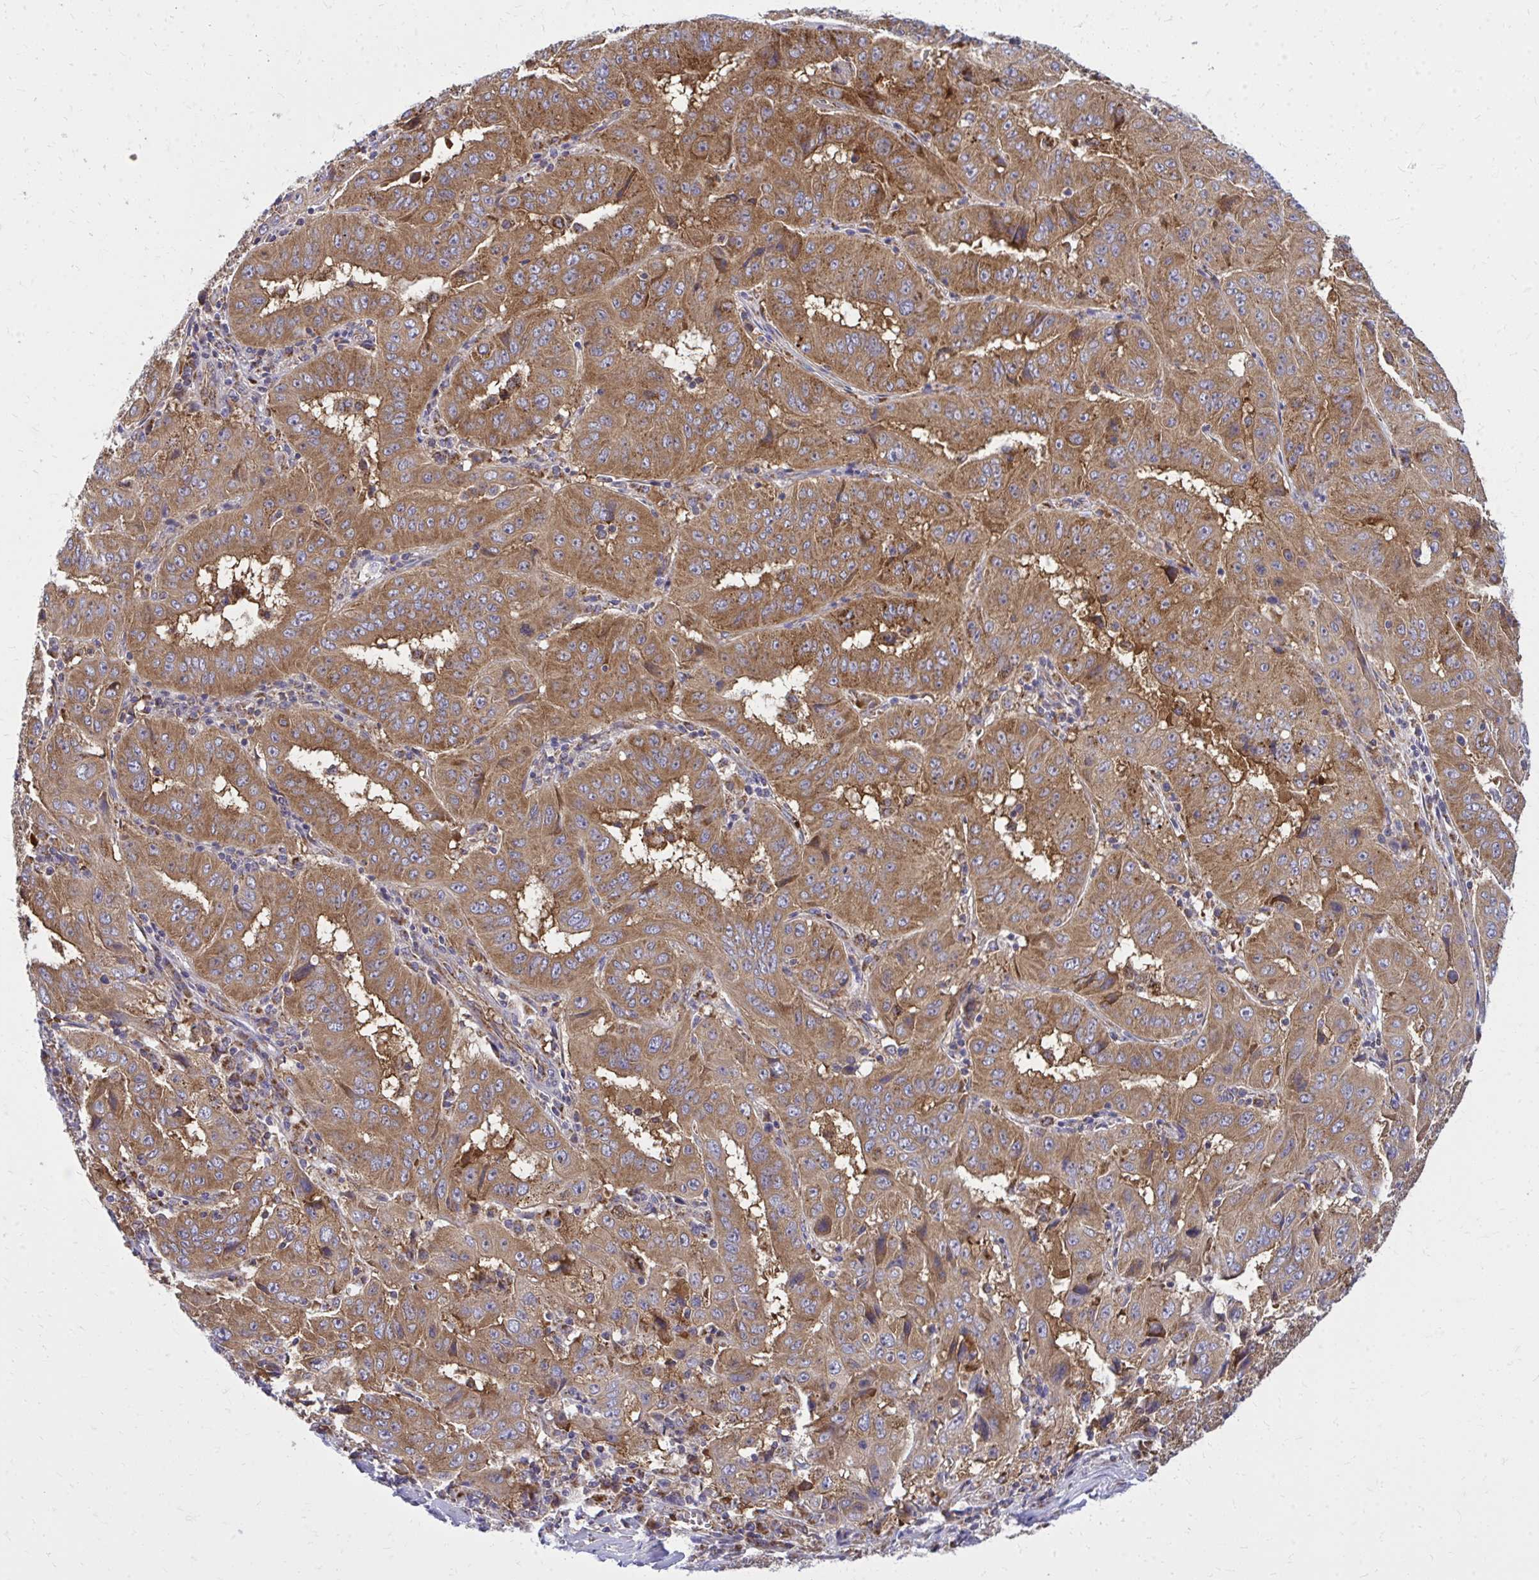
{"staining": {"intensity": "moderate", "quantity": ">75%", "location": "cytoplasmic/membranous"}, "tissue": "pancreatic cancer", "cell_type": "Tumor cells", "image_type": "cancer", "snomed": [{"axis": "morphology", "description": "Adenocarcinoma, NOS"}, {"axis": "topography", "description": "Pancreas"}], "caption": "Protein staining reveals moderate cytoplasmic/membranous expression in about >75% of tumor cells in pancreatic cancer.", "gene": "PDK4", "patient": {"sex": "male", "age": 63}}